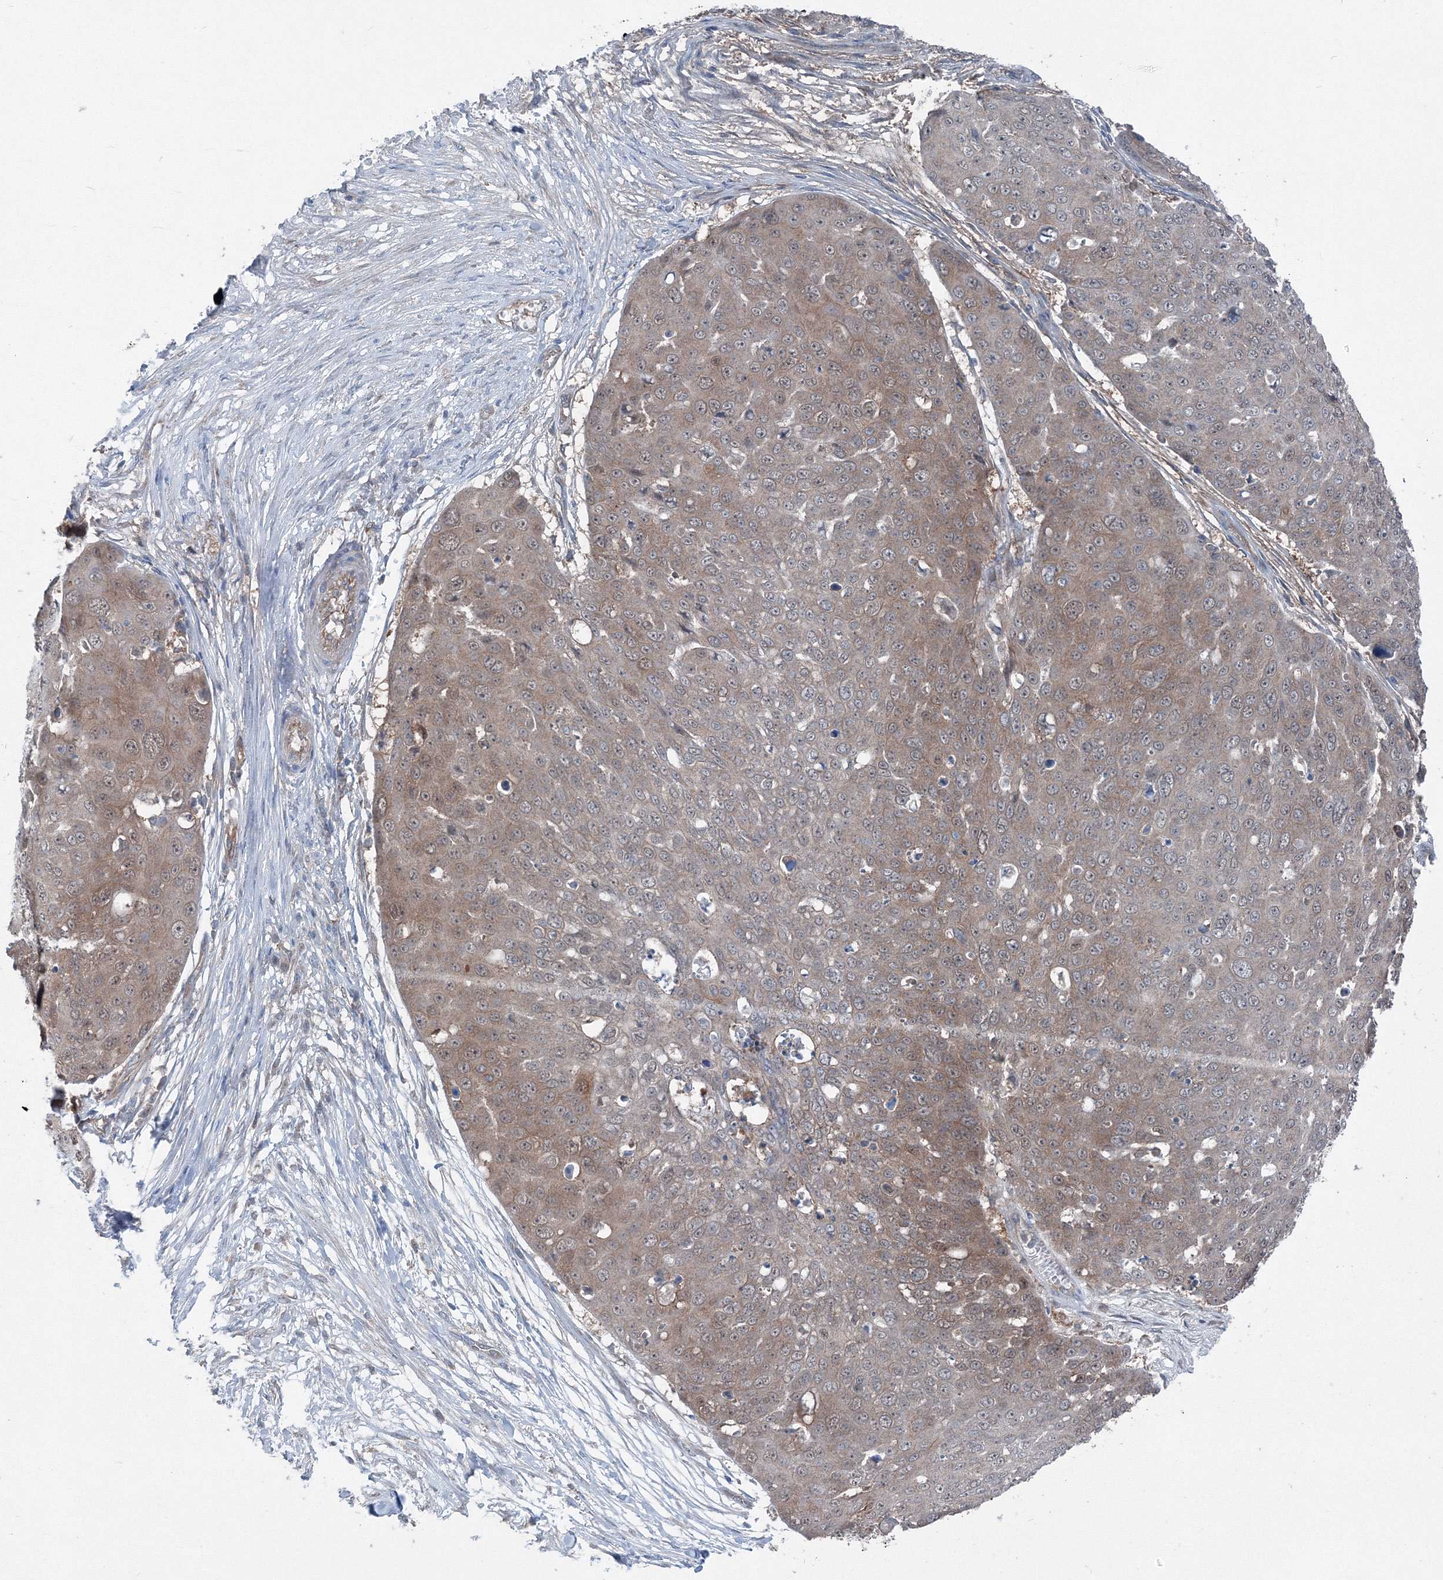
{"staining": {"intensity": "moderate", "quantity": "25%-75%", "location": "cytoplasmic/membranous,nuclear"}, "tissue": "skin cancer", "cell_type": "Tumor cells", "image_type": "cancer", "snomed": [{"axis": "morphology", "description": "Squamous cell carcinoma, NOS"}, {"axis": "topography", "description": "Skin"}], "caption": "Immunohistochemical staining of human skin cancer reveals medium levels of moderate cytoplasmic/membranous and nuclear protein expression in about 25%-75% of tumor cells.", "gene": "TPRKB", "patient": {"sex": "male", "age": 71}}